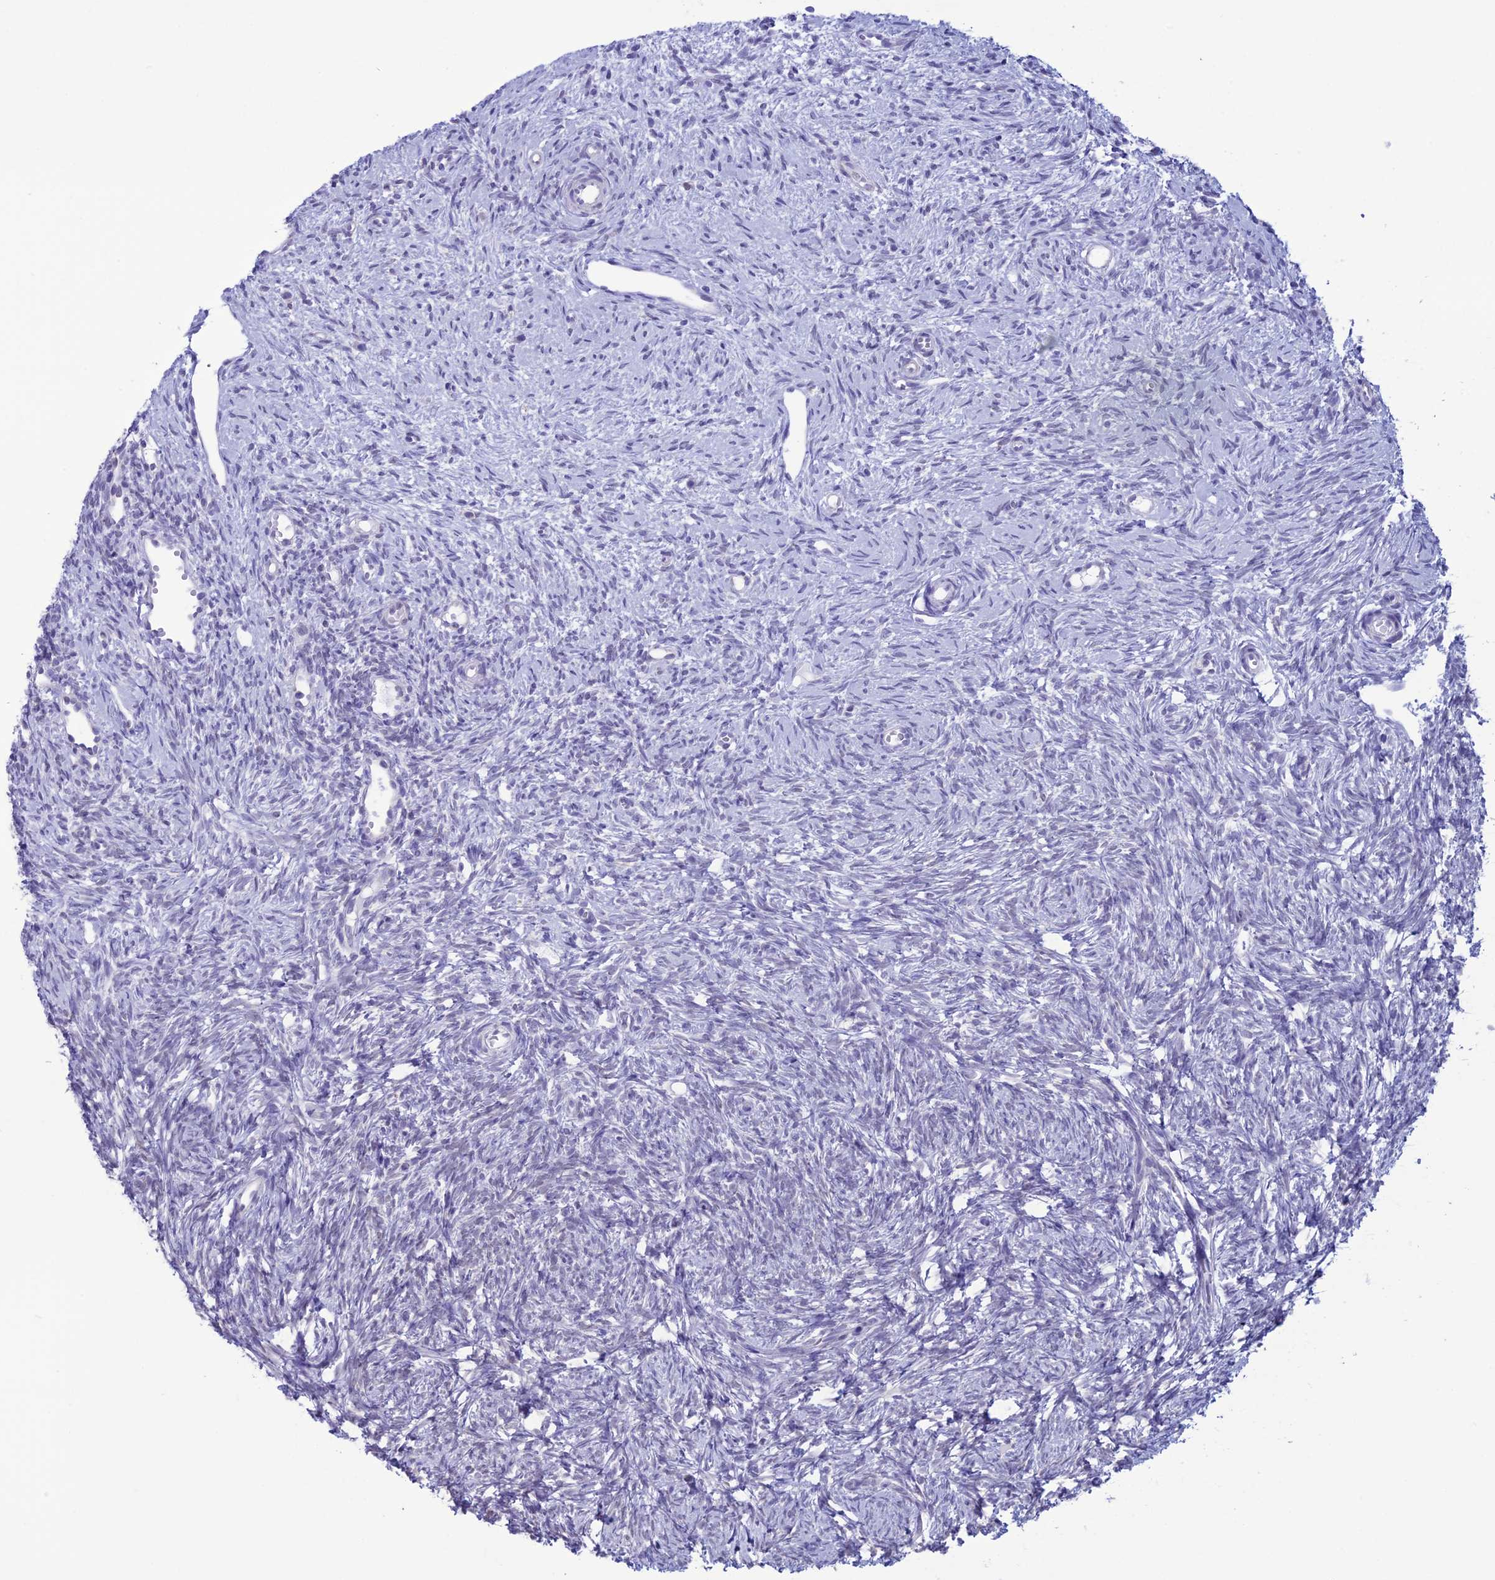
{"staining": {"intensity": "negative", "quantity": "none", "location": "none"}, "tissue": "ovary", "cell_type": "Ovarian stroma cells", "image_type": "normal", "snomed": [{"axis": "morphology", "description": "Normal tissue, NOS"}, {"axis": "topography", "description": "Ovary"}], "caption": "Ovarian stroma cells show no significant protein staining in normal ovary. Nuclei are stained in blue.", "gene": "CFAP210", "patient": {"sex": "female", "age": 51}}